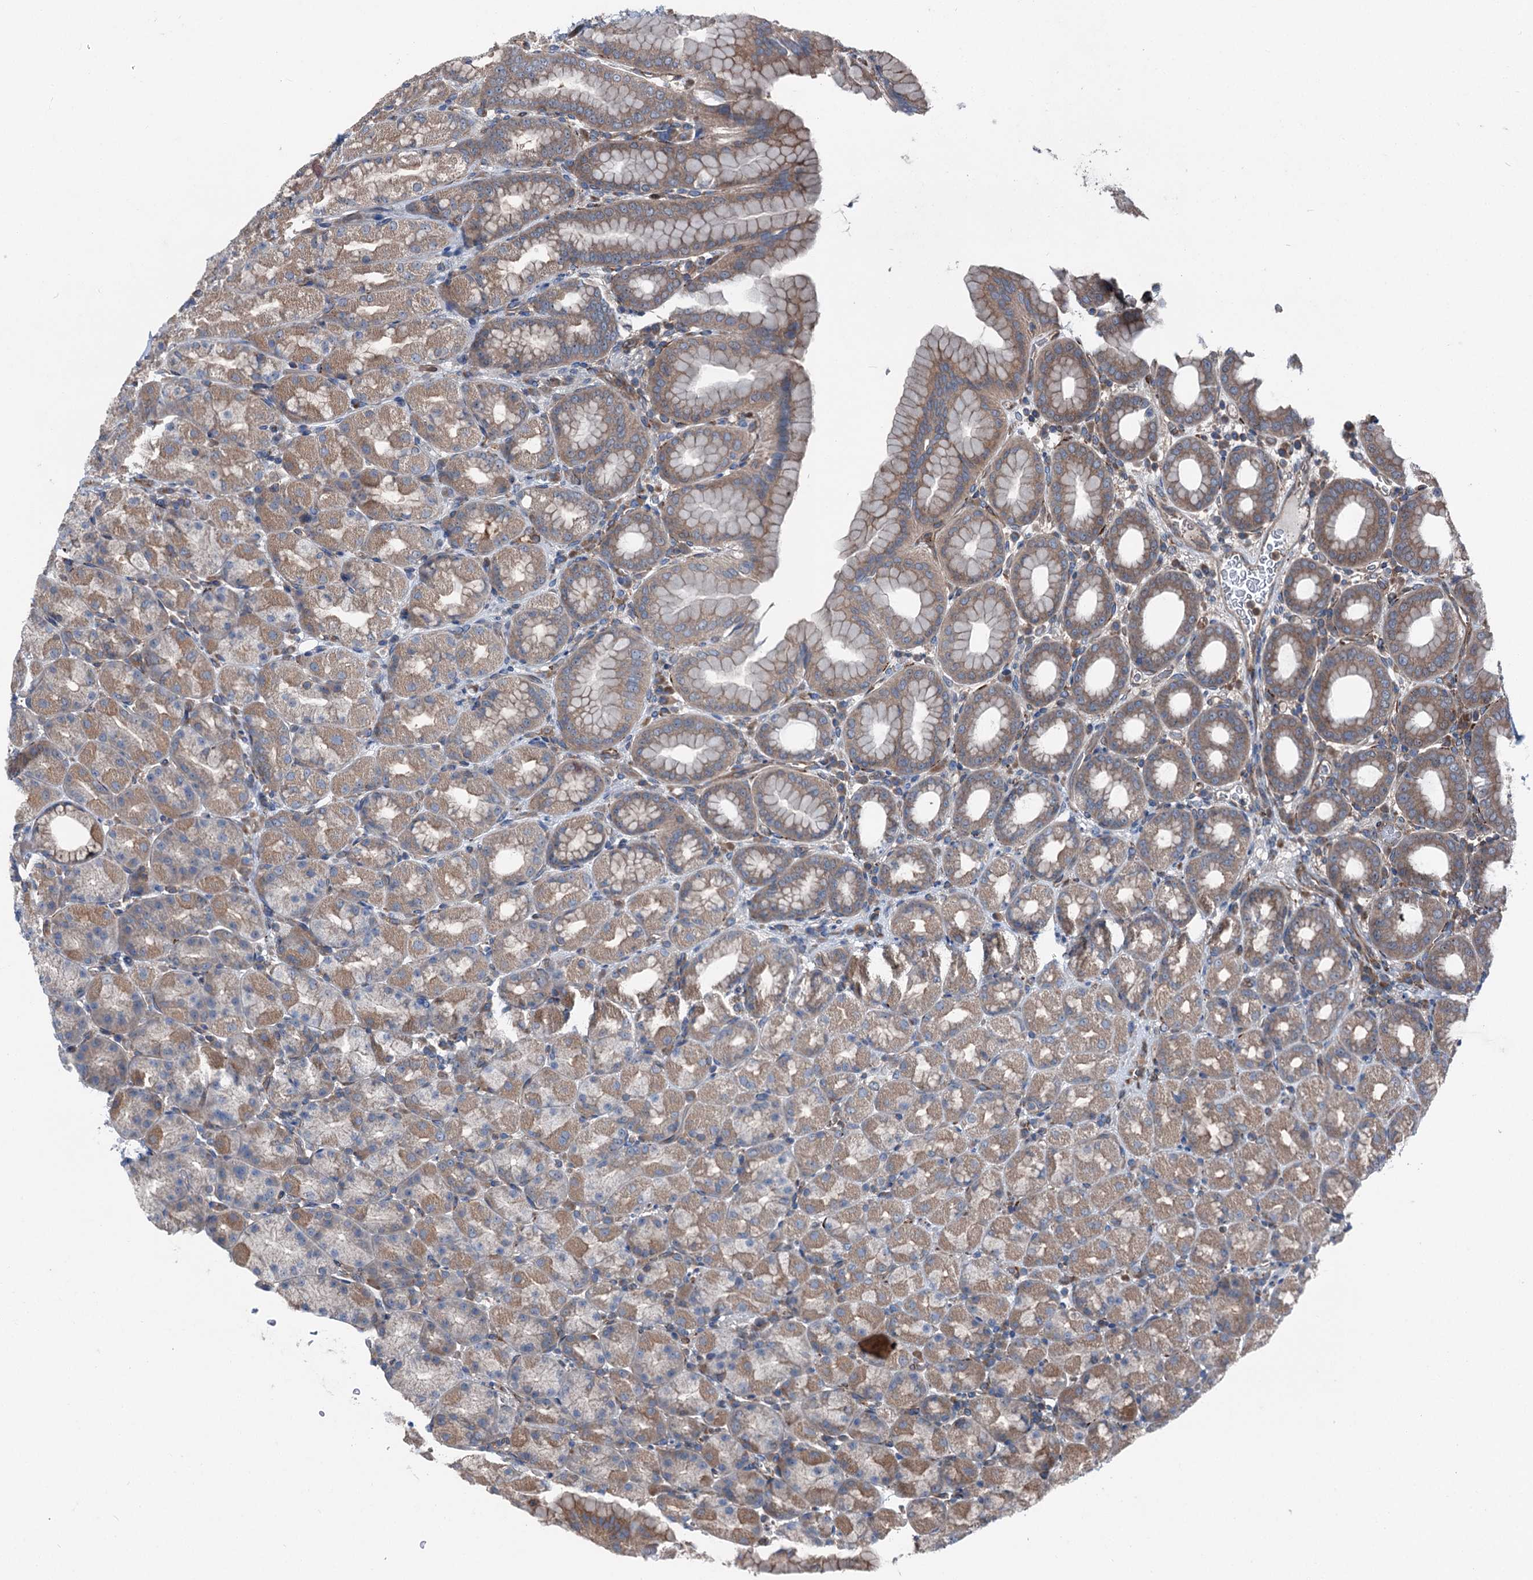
{"staining": {"intensity": "moderate", "quantity": "25%-75%", "location": "cytoplasmic/membranous"}, "tissue": "stomach", "cell_type": "Glandular cells", "image_type": "normal", "snomed": [{"axis": "morphology", "description": "Normal tissue, NOS"}, {"axis": "topography", "description": "Stomach, upper"}], "caption": "Protein staining displays moderate cytoplasmic/membranous expression in approximately 25%-75% of glandular cells in unremarkable stomach. (DAB (3,3'-diaminobenzidine) IHC, brown staining for protein, blue staining for nuclei).", "gene": "DDIAS", "patient": {"sex": "male", "age": 68}}